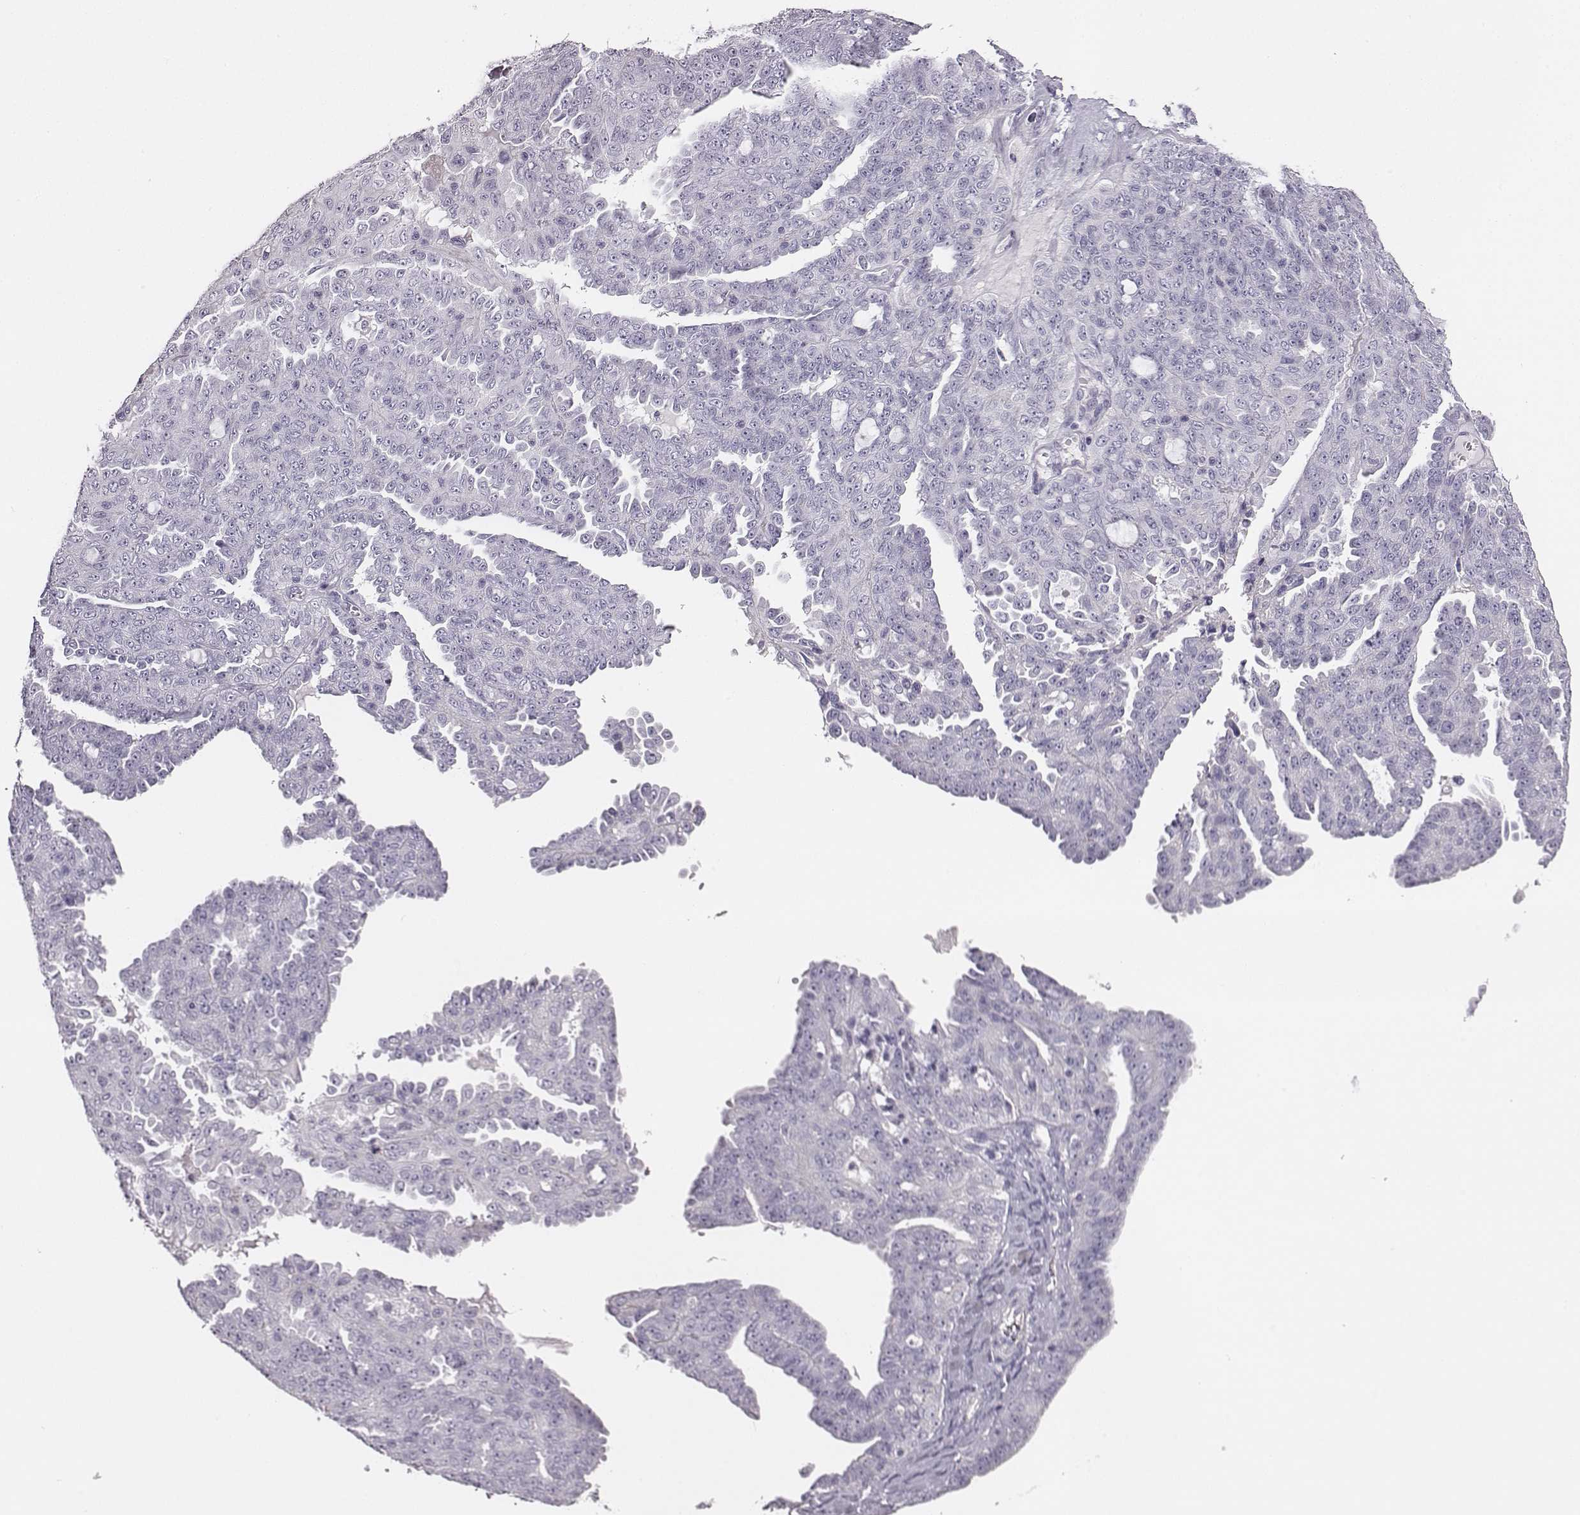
{"staining": {"intensity": "negative", "quantity": "none", "location": "none"}, "tissue": "ovarian cancer", "cell_type": "Tumor cells", "image_type": "cancer", "snomed": [{"axis": "morphology", "description": "Cystadenocarcinoma, serous, NOS"}, {"axis": "topography", "description": "Ovary"}], "caption": "Immunohistochemistry (IHC) of human ovarian cancer demonstrates no positivity in tumor cells.", "gene": "ADAM7", "patient": {"sex": "female", "age": 71}}